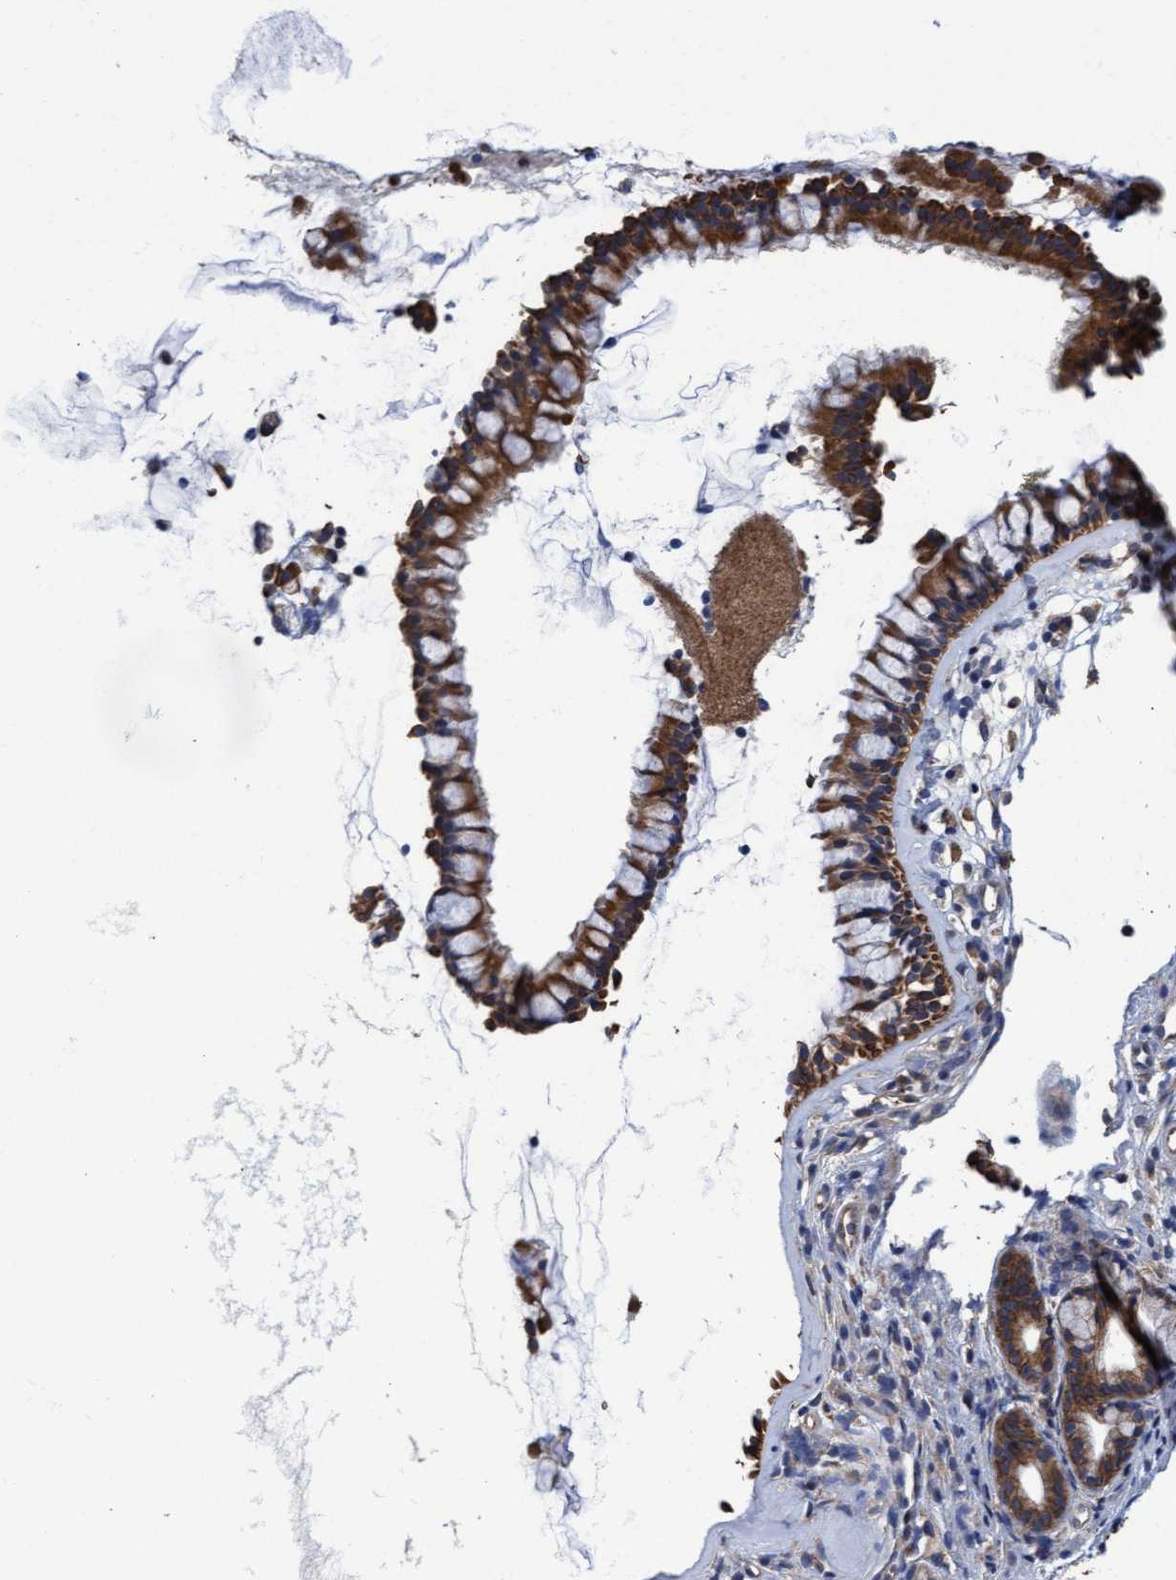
{"staining": {"intensity": "moderate", "quantity": ">75%", "location": "cytoplasmic/membranous"}, "tissue": "nasopharynx", "cell_type": "Respiratory epithelial cells", "image_type": "normal", "snomed": [{"axis": "morphology", "description": "Normal tissue, NOS"}, {"axis": "topography", "description": "Nasopharynx"}], "caption": "Brown immunohistochemical staining in normal human nasopharynx exhibits moderate cytoplasmic/membranous staining in about >75% of respiratory epithelial cells.", "gene": "MRPL38", "patient": {"sex": "female", "age": 38}}